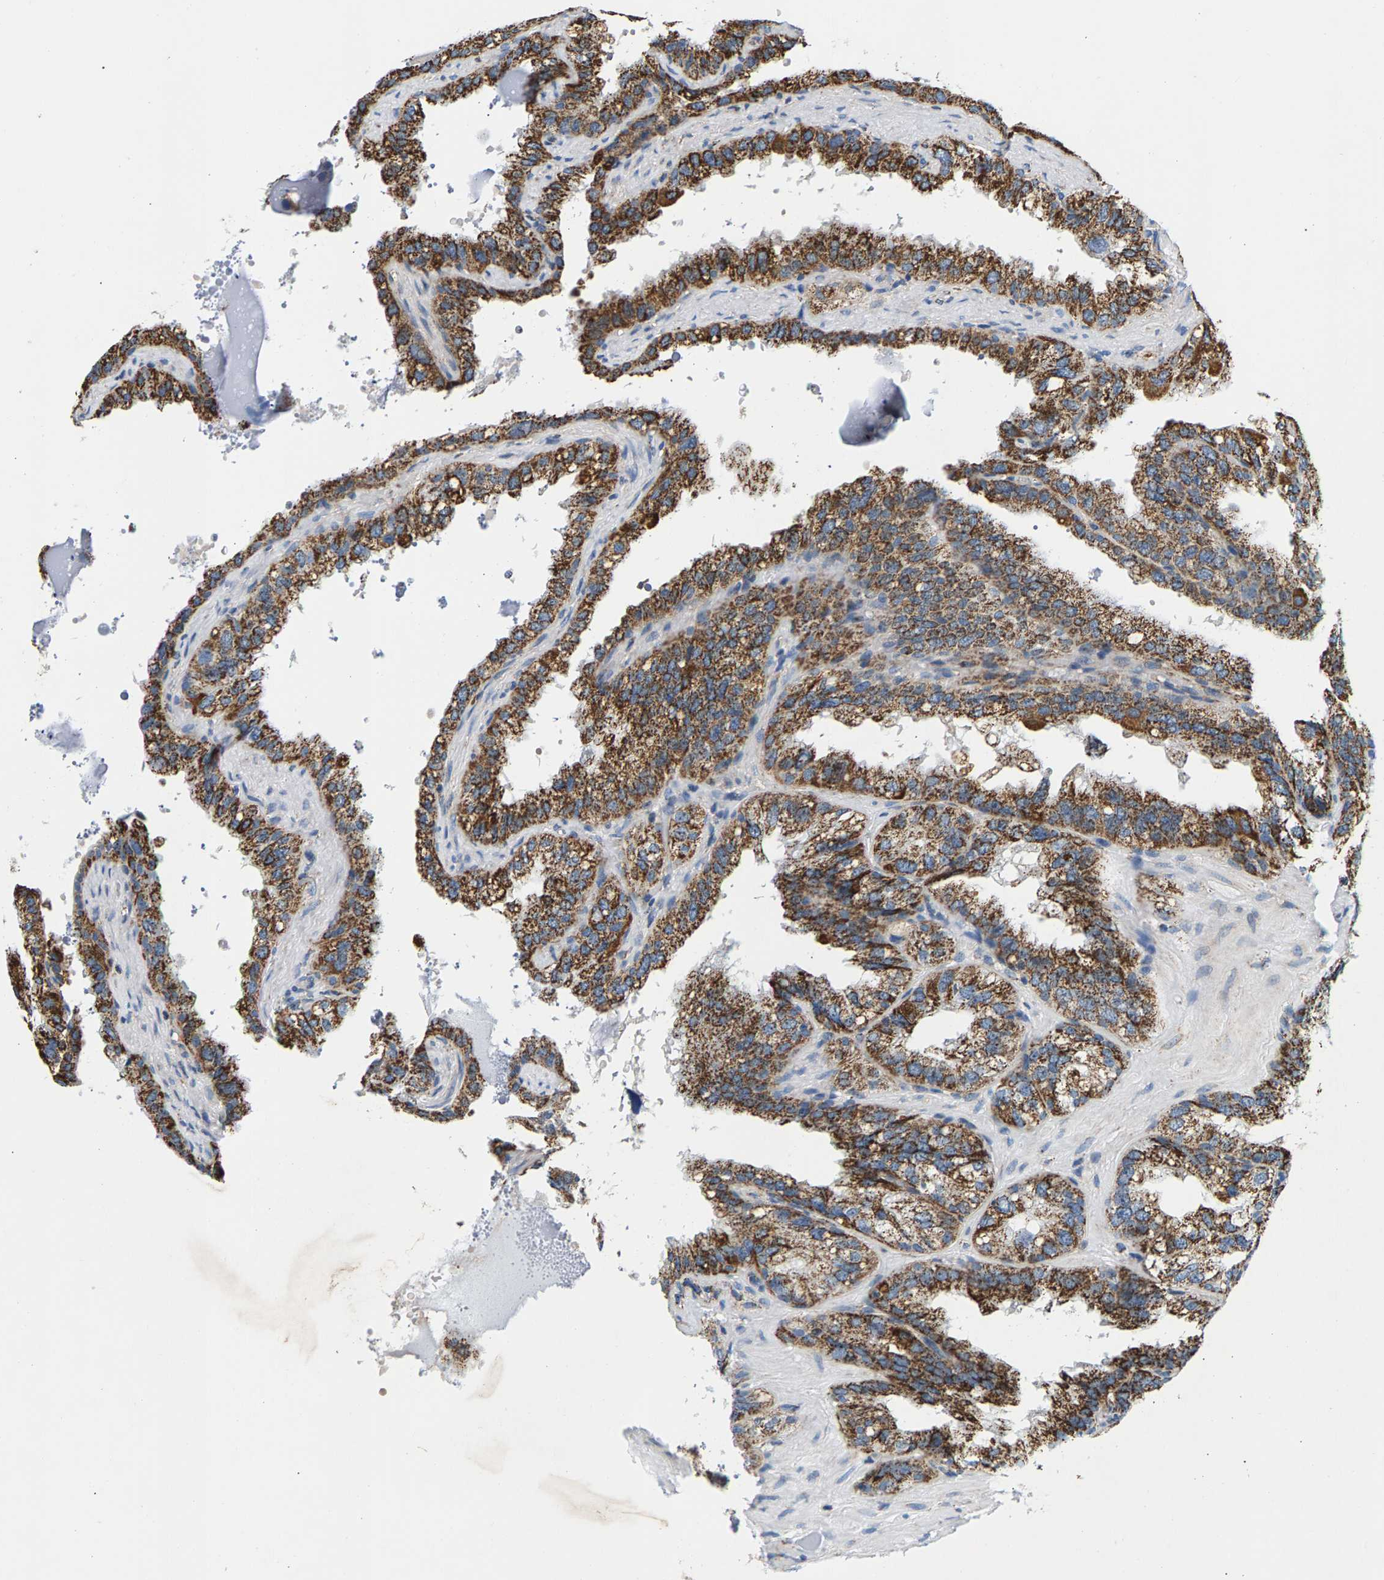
{"staining": {"intensity": "moderate", "quantity": ">75%", "location": "cytoplasmic/membranous"}, "tissue": "seminal vesicle", "cell_type": "Glandular cells", "image_type": "normal", "snomed": [{"axis": "morphology", "description": "Normal tissue, NOS"}, {"axis": "topography", "description": "Seminal veicle"}], "caption": "Immunohistochemistry (IHC) micrograph of benign human seminal vesicle stained for a protein (brown), which exhibits medium levels of moderate cytoplasmic/membranous positivity in about >75% of glandular cells.", "gene": "PDE1A", "patient": {"sex": "male", "age": 68}}